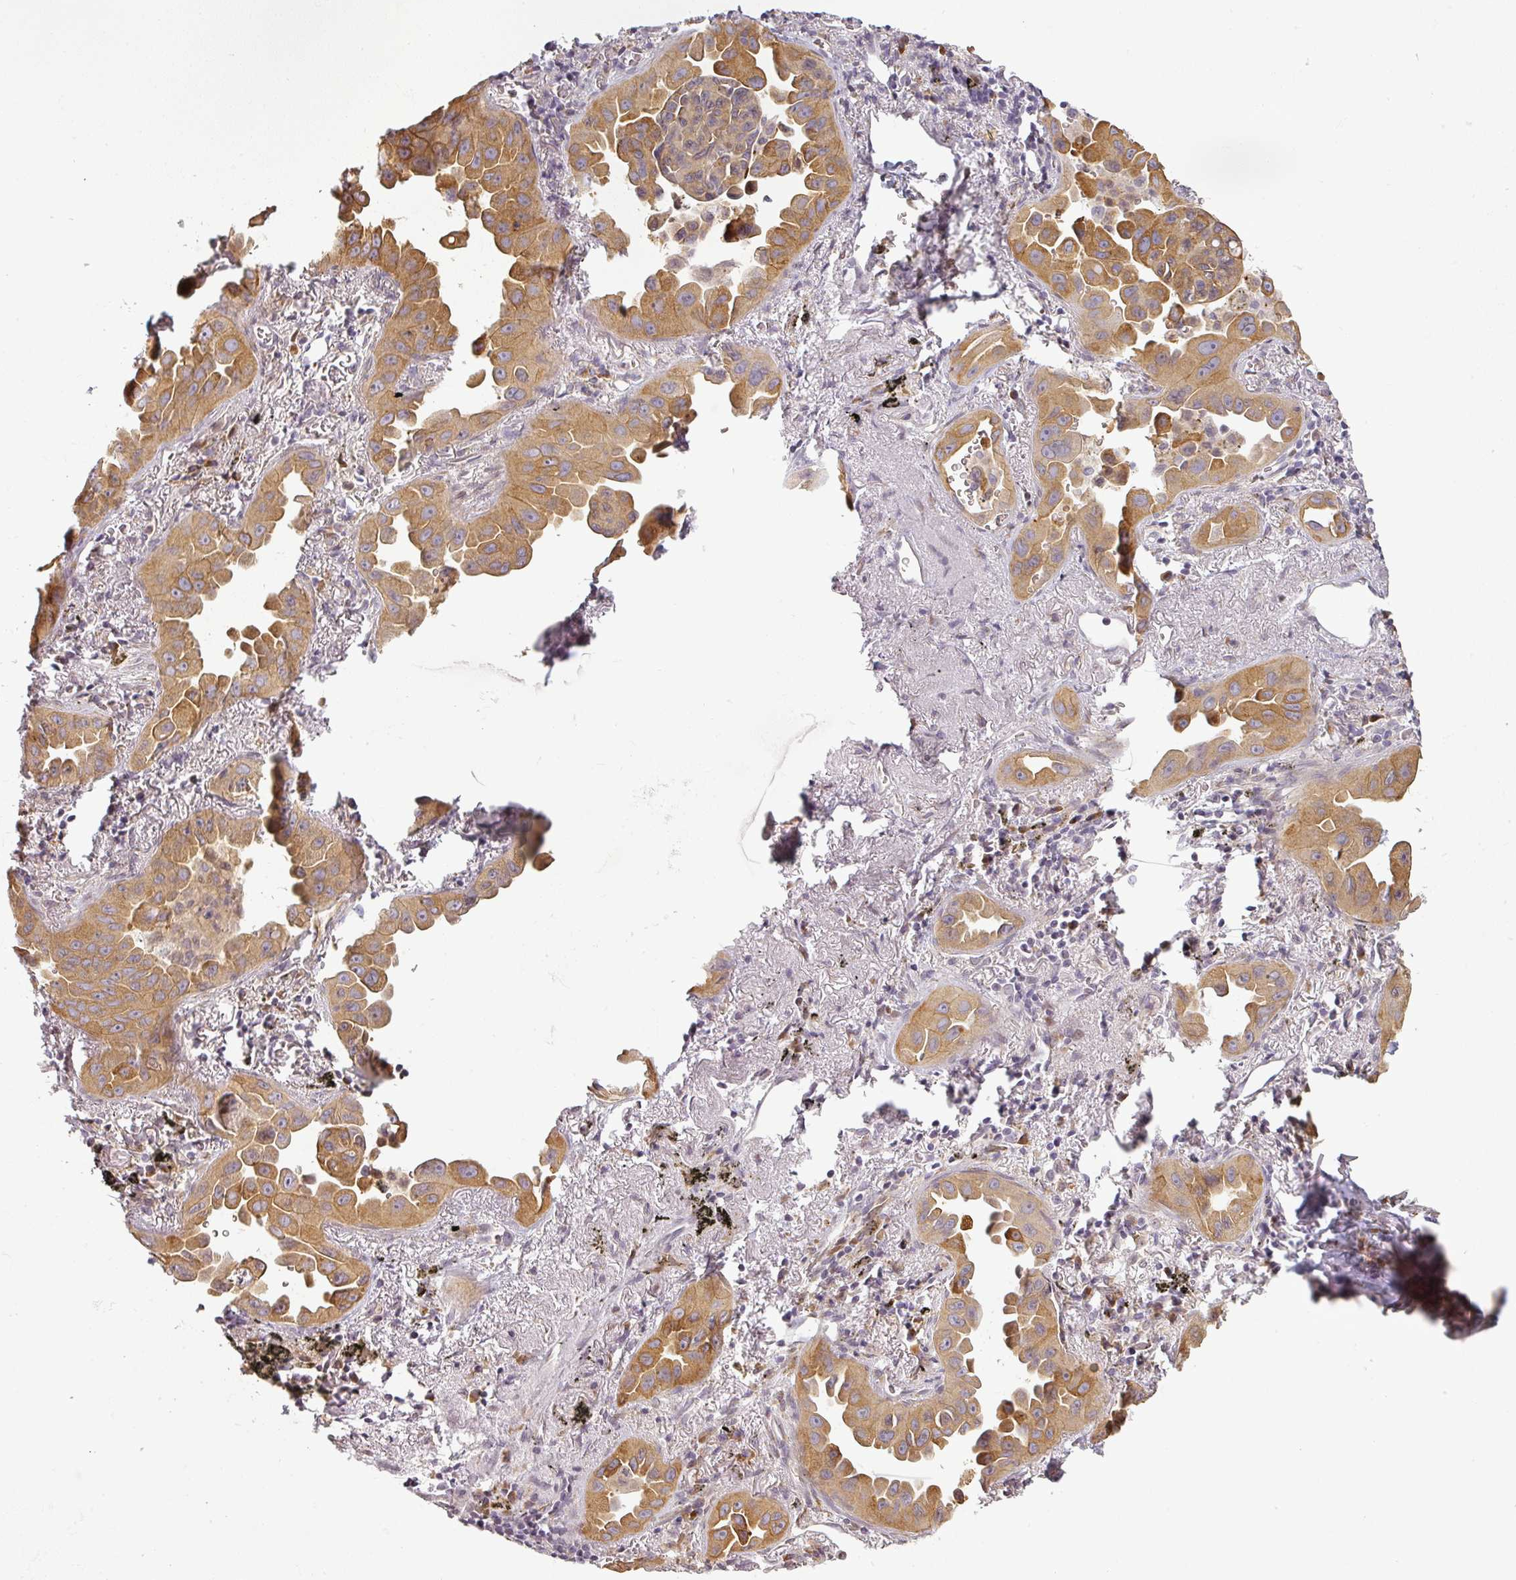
{"staining": {"intensity": "moderate", "quantity": "25%-75%", "location": "cytoplasmic/membranous"}, "tissue": "lung cancer", "cell_type": "Tumor cells", "image_type": "cancer", "snomed": [{"axis": "morphology", "description": "Adenocarcinoma, NOS"}, {"axis": "topography", "description": "Lung"}], "caption": "IHC staining of lung cancer, which reveals medium levels of moderate cytoplasmic/membranous staining in about 25%-75% of tumor cells indicating moderate cytoplasmic/membranous protein positivity. The staining was performed using DAB (brown) for protein detection and nuclei were counterstained in hematoxylin (blue).", "gene": "CCDC144A", "patient": {"sex": "male", "age": 68}}